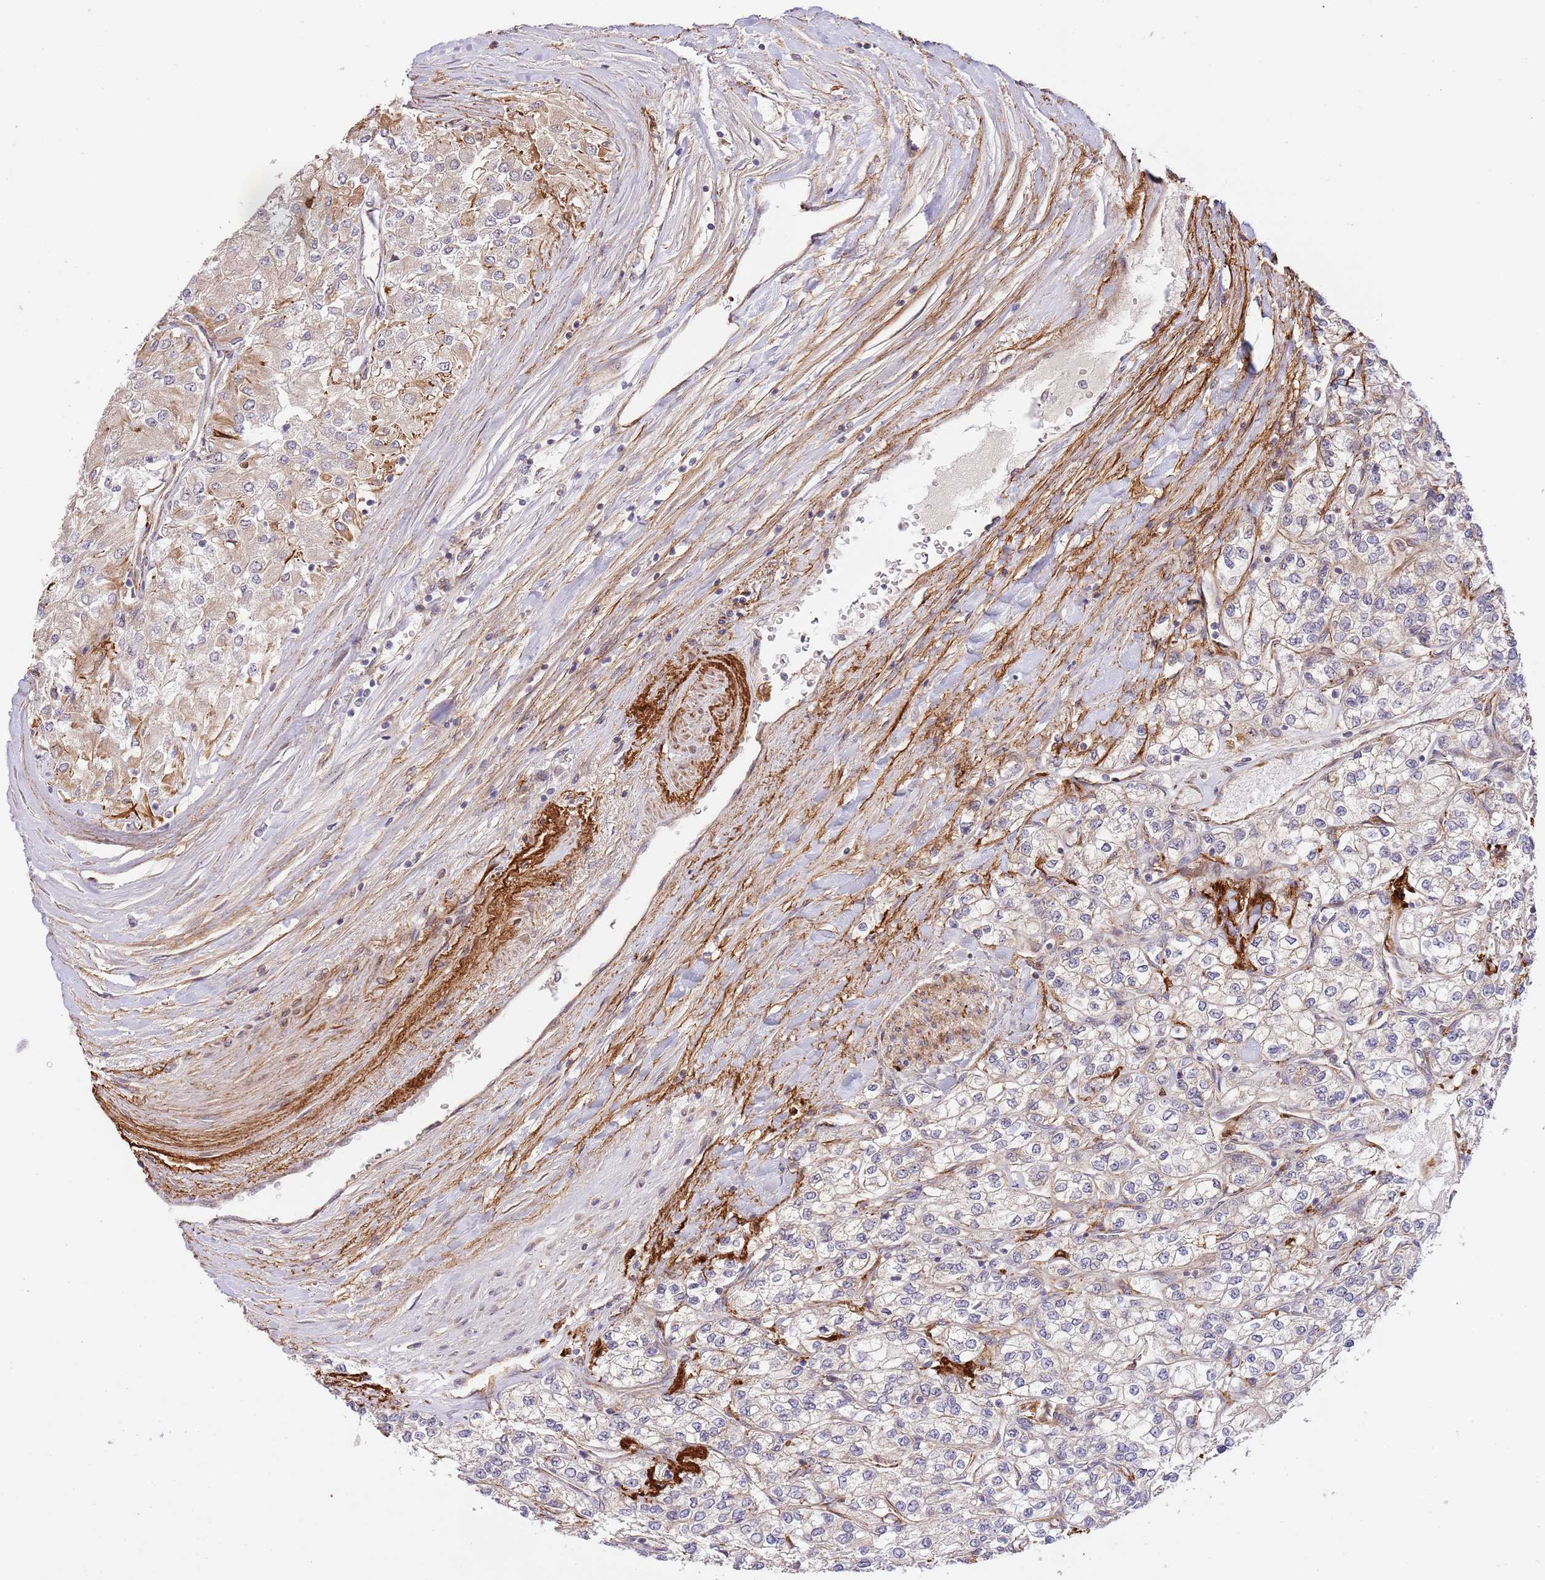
{"staining": {"intensity": "negative", "quantity": "none", "location": "none"}, "tissue": "renal cancer", "cell_type": "Tumor cells", "image_type": "cancer", "snomed": [{"axis": "morphology", "description": "Adenocarcinoma, NOS"}, {"axis": "topography", "description": "Kidney"}], "caption": "Immunohistochemistry (IHC) photomicrograph of adenocarcinoma (renal) stained for a protein (brown), which demonstrates no expression in tumor cells. (Stains: DAB immunohistochemistry with hematoxylin counter stain, Microscopy: brightfield microscopy at high magnification).", "gene": "NEK3", "patient": {"sex": "male", "age": 80}}